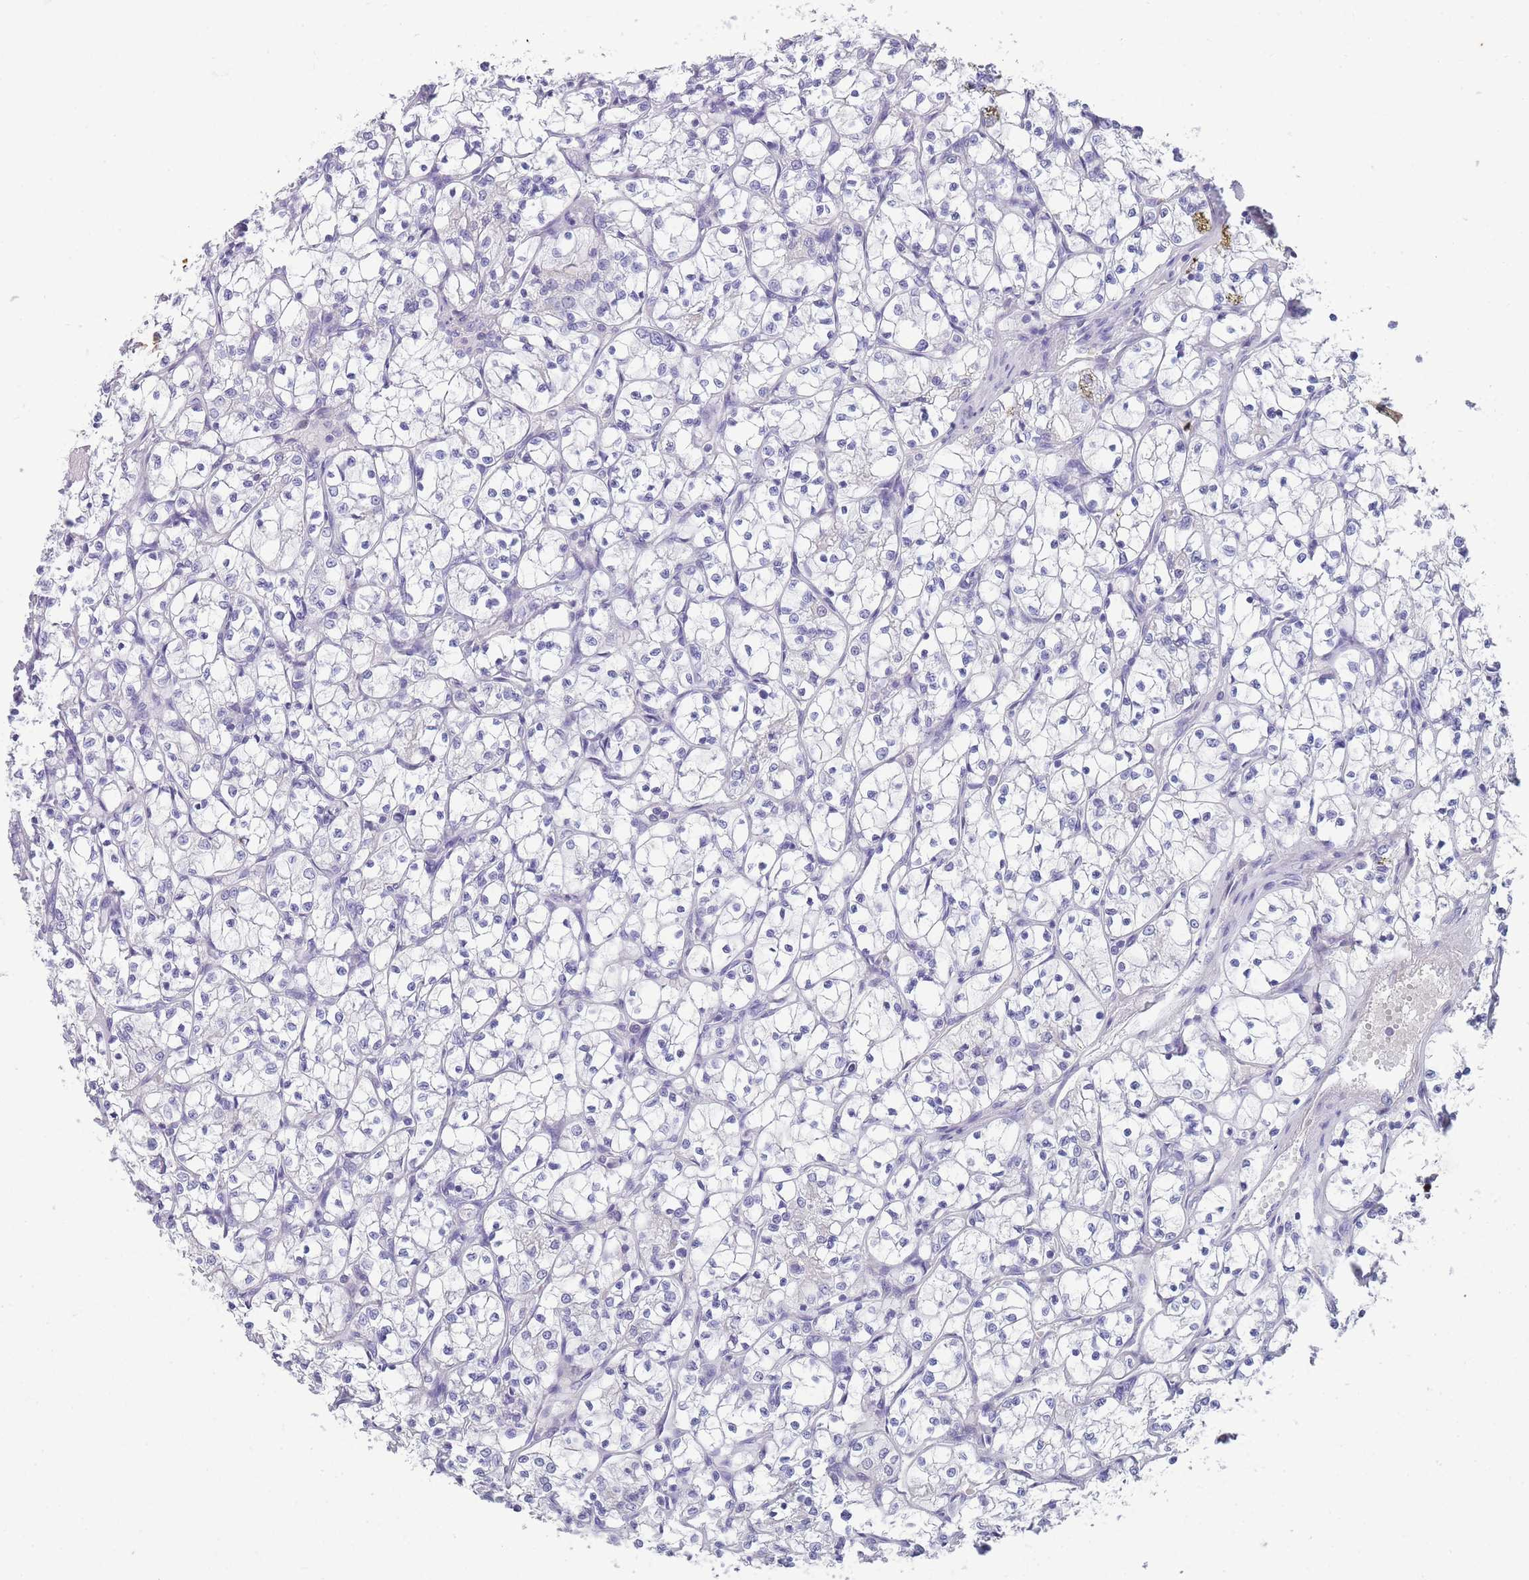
{"staining": {"intensity": "negative", "quantity": "none", "location": "none"}, "tissue": "renal cancer", "cell_type": "Tumor cells", "image_type": "cancer", "snomed": [{"axis": "morphology", "description": "Adenocarcinoma, NOS"}, {"axis": "topography", "description": "Kidney"}], "caption": "This is an immunohistochemistry micrograph of human adenocarcinoma (renal). There is no positivity in tumor cells.", "gene": "MRPS14", "patient": {"sex": "female", "age": 69}}